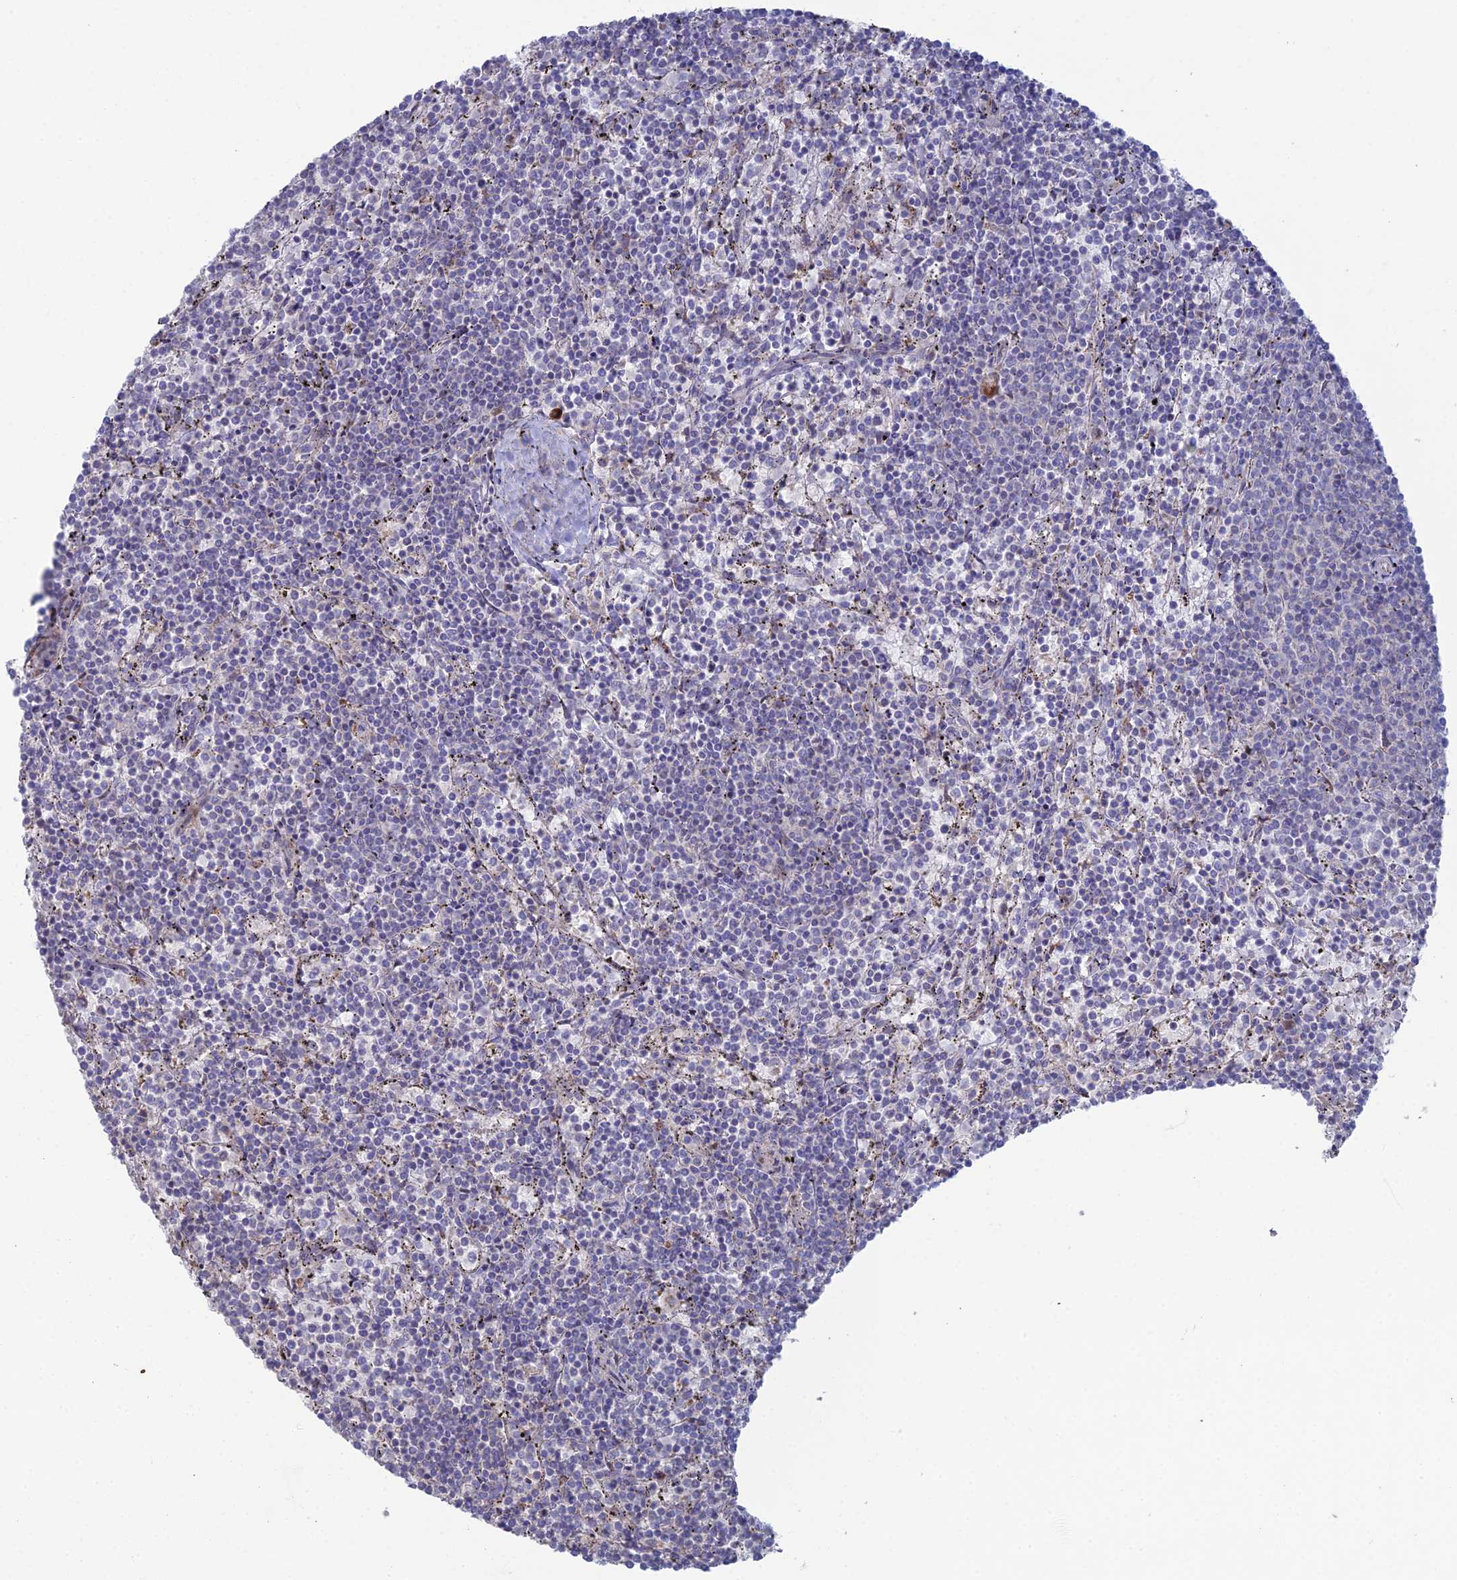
{"staining": {"intensity": "negative", "quantity": "none", "location": "none"}, "tissue": "lymphoma", "cell_type": "Tumor cells", "image_type": "cancer", "snomed": [{"axis": "morphology", "description": "Malignant lymphoma, non-Hodgkin's type, Low grade"}, {"axis": "topography", "description": "Spleen"}], "caption": "Malignant lymphoma, non-Hodgkin's type (low-grade) was stained to show a protein in brown. There is no significant staining in tumor cells.", "gene": "ARL16", "patient": {"sex": "female", "age": 50}}